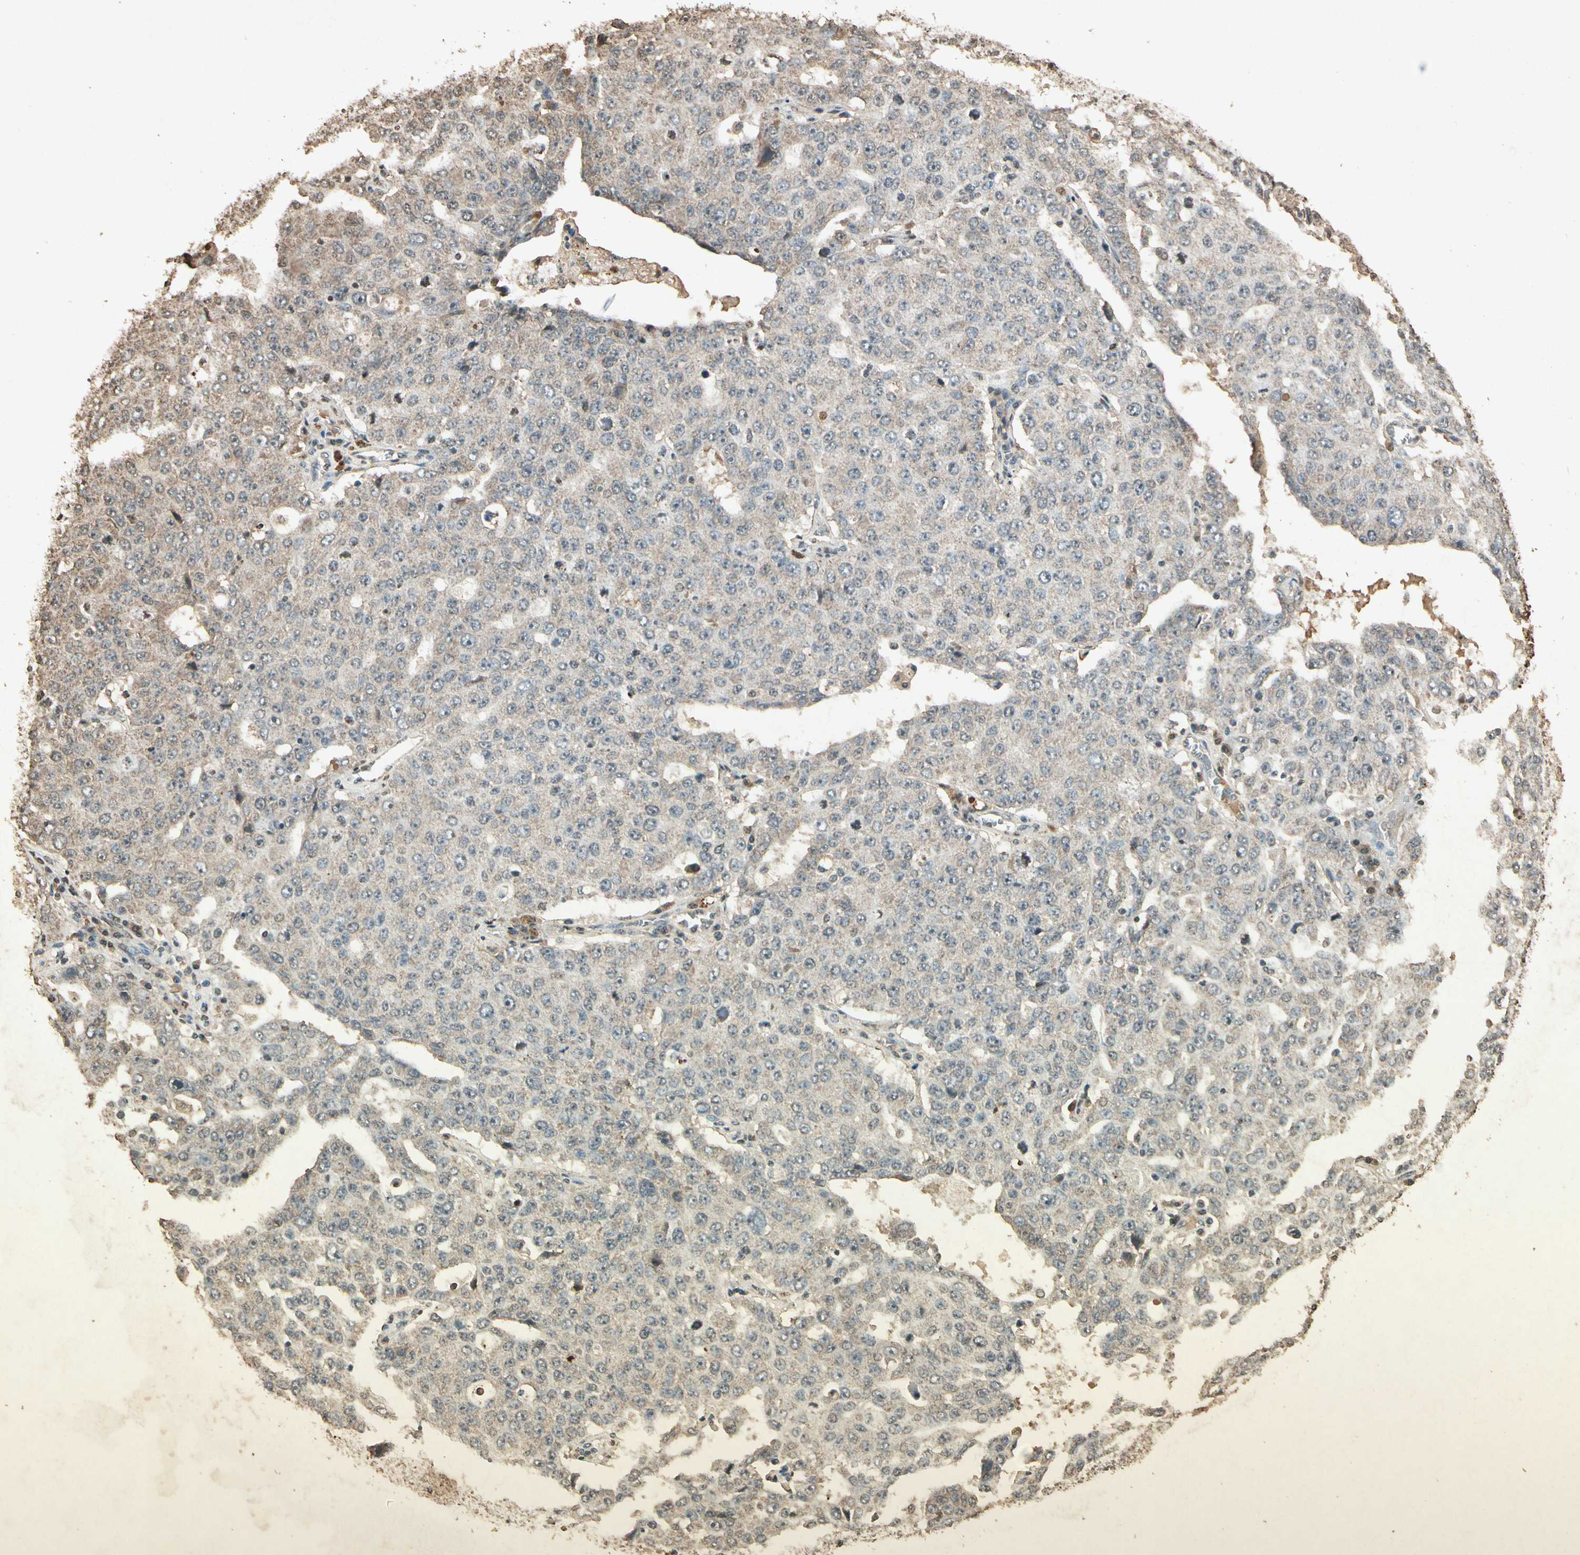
{"staining": {"intensity": "negative", "quantity": "none", "location": "none"}, "tissue": "ovarian cancer", "cell_type": "Tumor cells", "image_type": "cancer", "snomed": [{"axis": "morphology", "description": "Carcinoma, endometroid"}, {"axis": "topography", "description": "Ovary"}], "caption": "A histopathology image of endometroid carcinoma (ovarian) stained for a protein shows no brown staining in tumor cells.", "gene": "GC", "patient": {"sex": "female", "age": 62}}